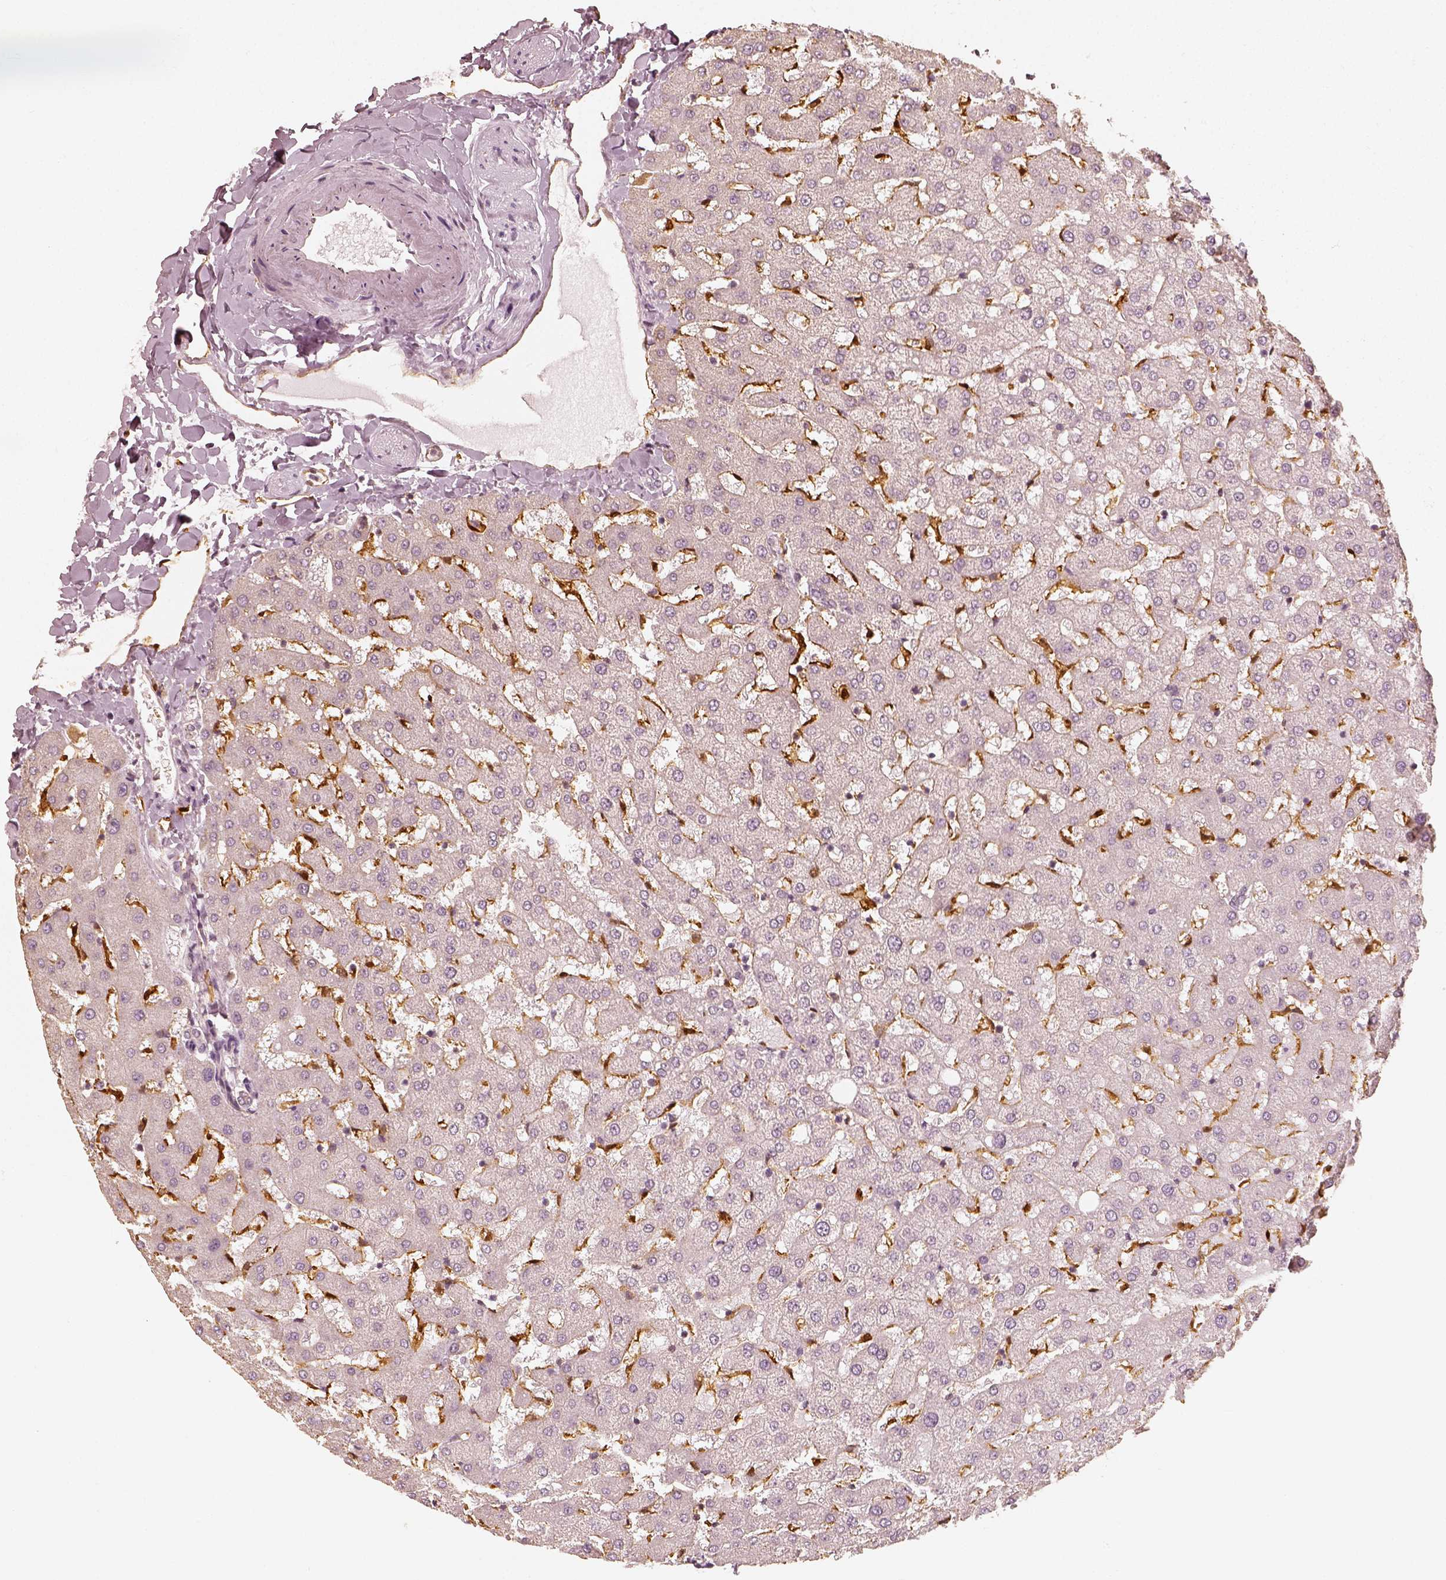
{"staining": {"intensity": "negative", "quantity": "none", "location": "none"}, "tissue": "liver", "cell_type": "Cholangiocytes", "image_type": "normal", "snomed": [{"axis": "morphology", "description": "Normal tissue, NOS"}, {"axis": "topography", "description": "Liver"}], "caption": "A high-resolution micrograph shows immunohistochemistry staining of benign liver, which displays no significant positivity in cholangiocytes.", "gene": "FSCN1", "patient": {"sex": "female", "age": 50}}